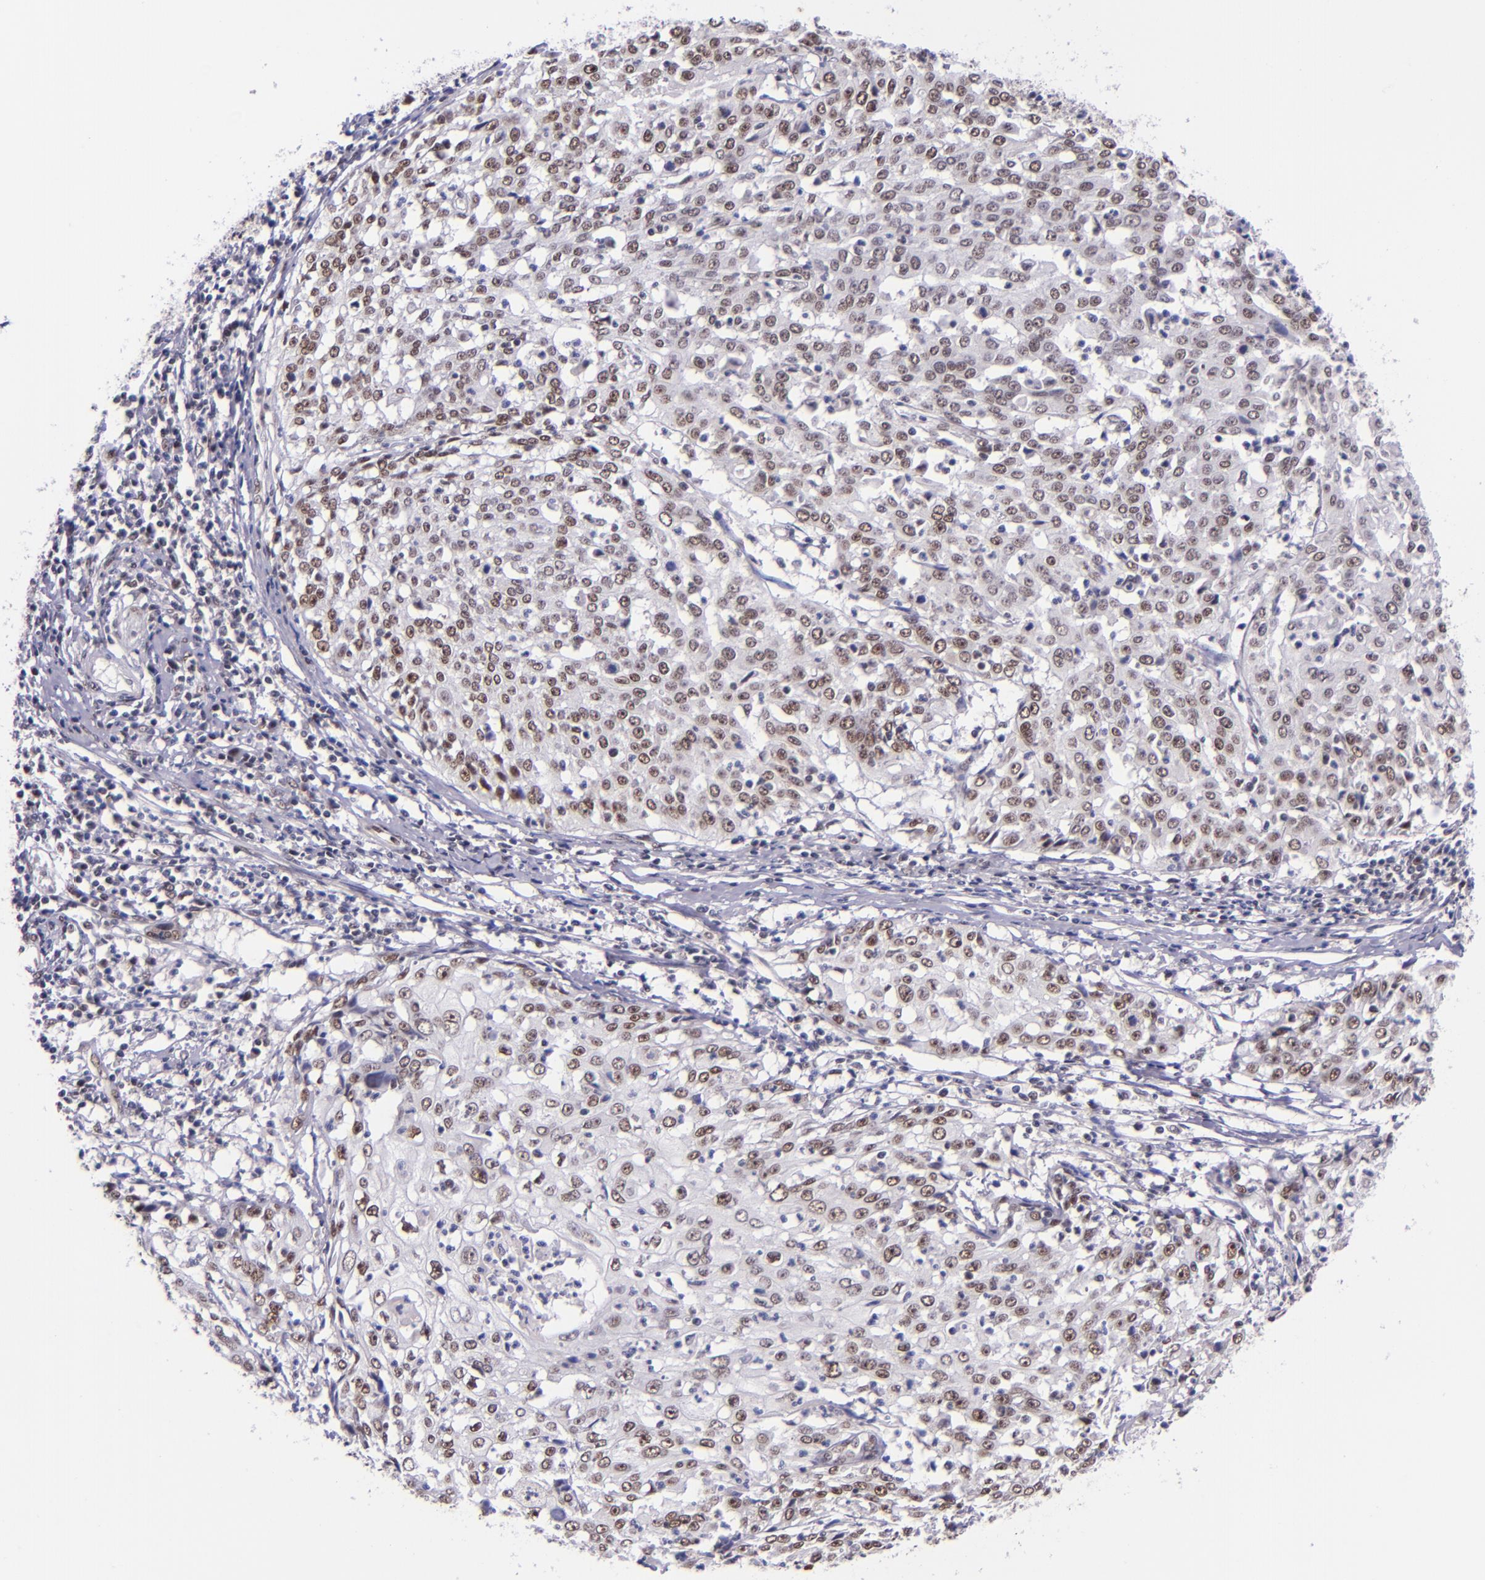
{"staining": {"intensity": "moderate", "quantity": "25%-75%", "location": "nuclear"}, "tissue": "cervical cancer", "cell_type": "Tumor cells", "image_type": "cancer", "snomed": [{"axis": "morphology", "description": "Squamous cell carcinoma, NOS"}, {"axis": "topography", "description": "Cervix"}], "caption": "Brown immunohistochemical staining in human cervical cancer (squamous cell carcinoma) reveals moderate nuclear staining in approximately 25%-75% of tumor cells.", "gene": "GPKOW", "patient": {"sex": "female", "age": 39}}